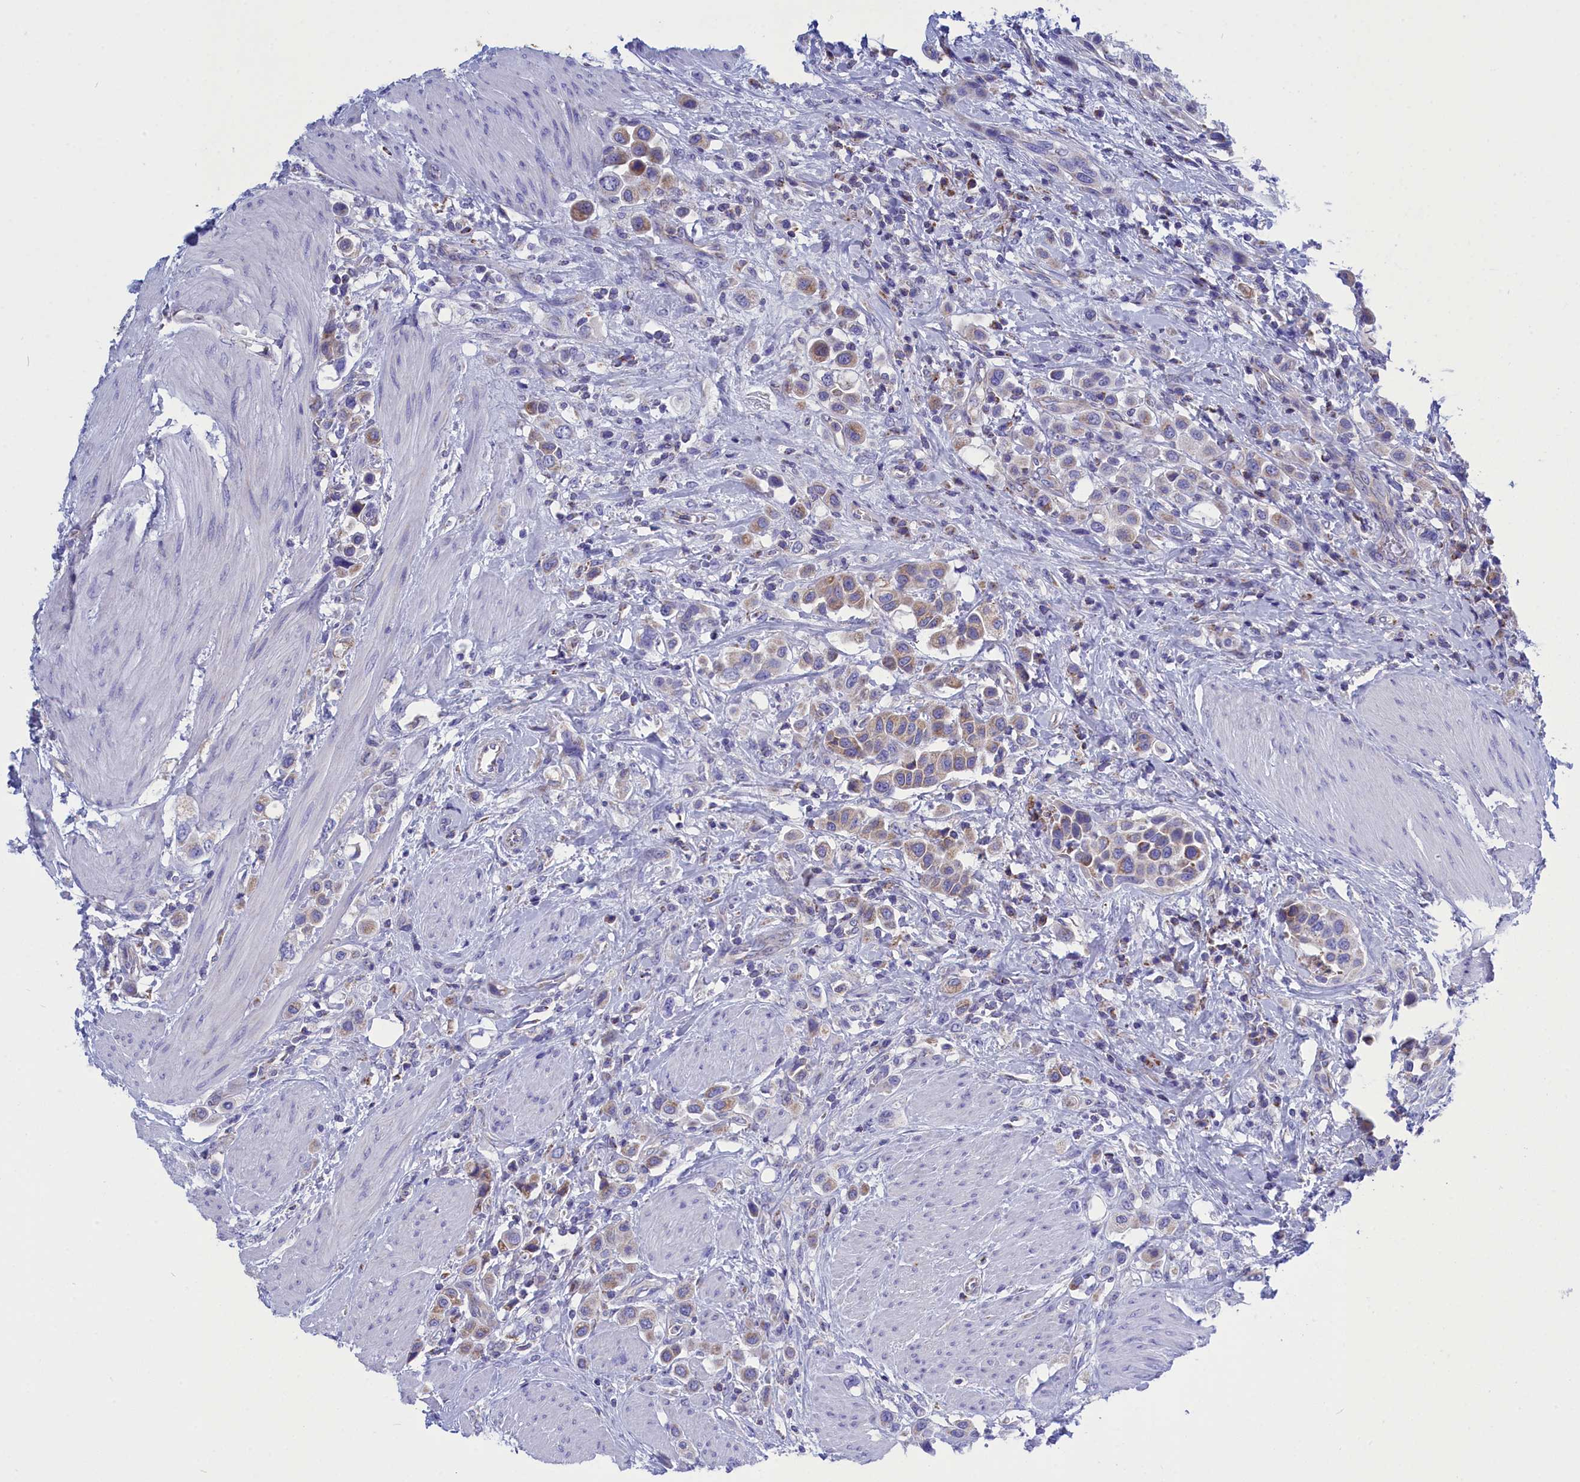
{"staining": {"intensity": "weak", "quantity": ">75%", "location": "cytoplasmic/membranous"}, "tissue": "urothelial cancer", "cell_type": "Tumor cells", "image_type": "cancer", "snomed": [{"axis": "morphology", "description": "Urothelial carcinoma, High grade"}, {"axis": "topography", "description": "Urinary bladder"}], "caption": "Urothelial cancer stained for a protein (brown) demonstrates weak cytoplasmic/membranous positive positivity in approximately >75% of tumor cells.", "gene": "CCRL2", "patient": {"sex": "male", "age": 50}}